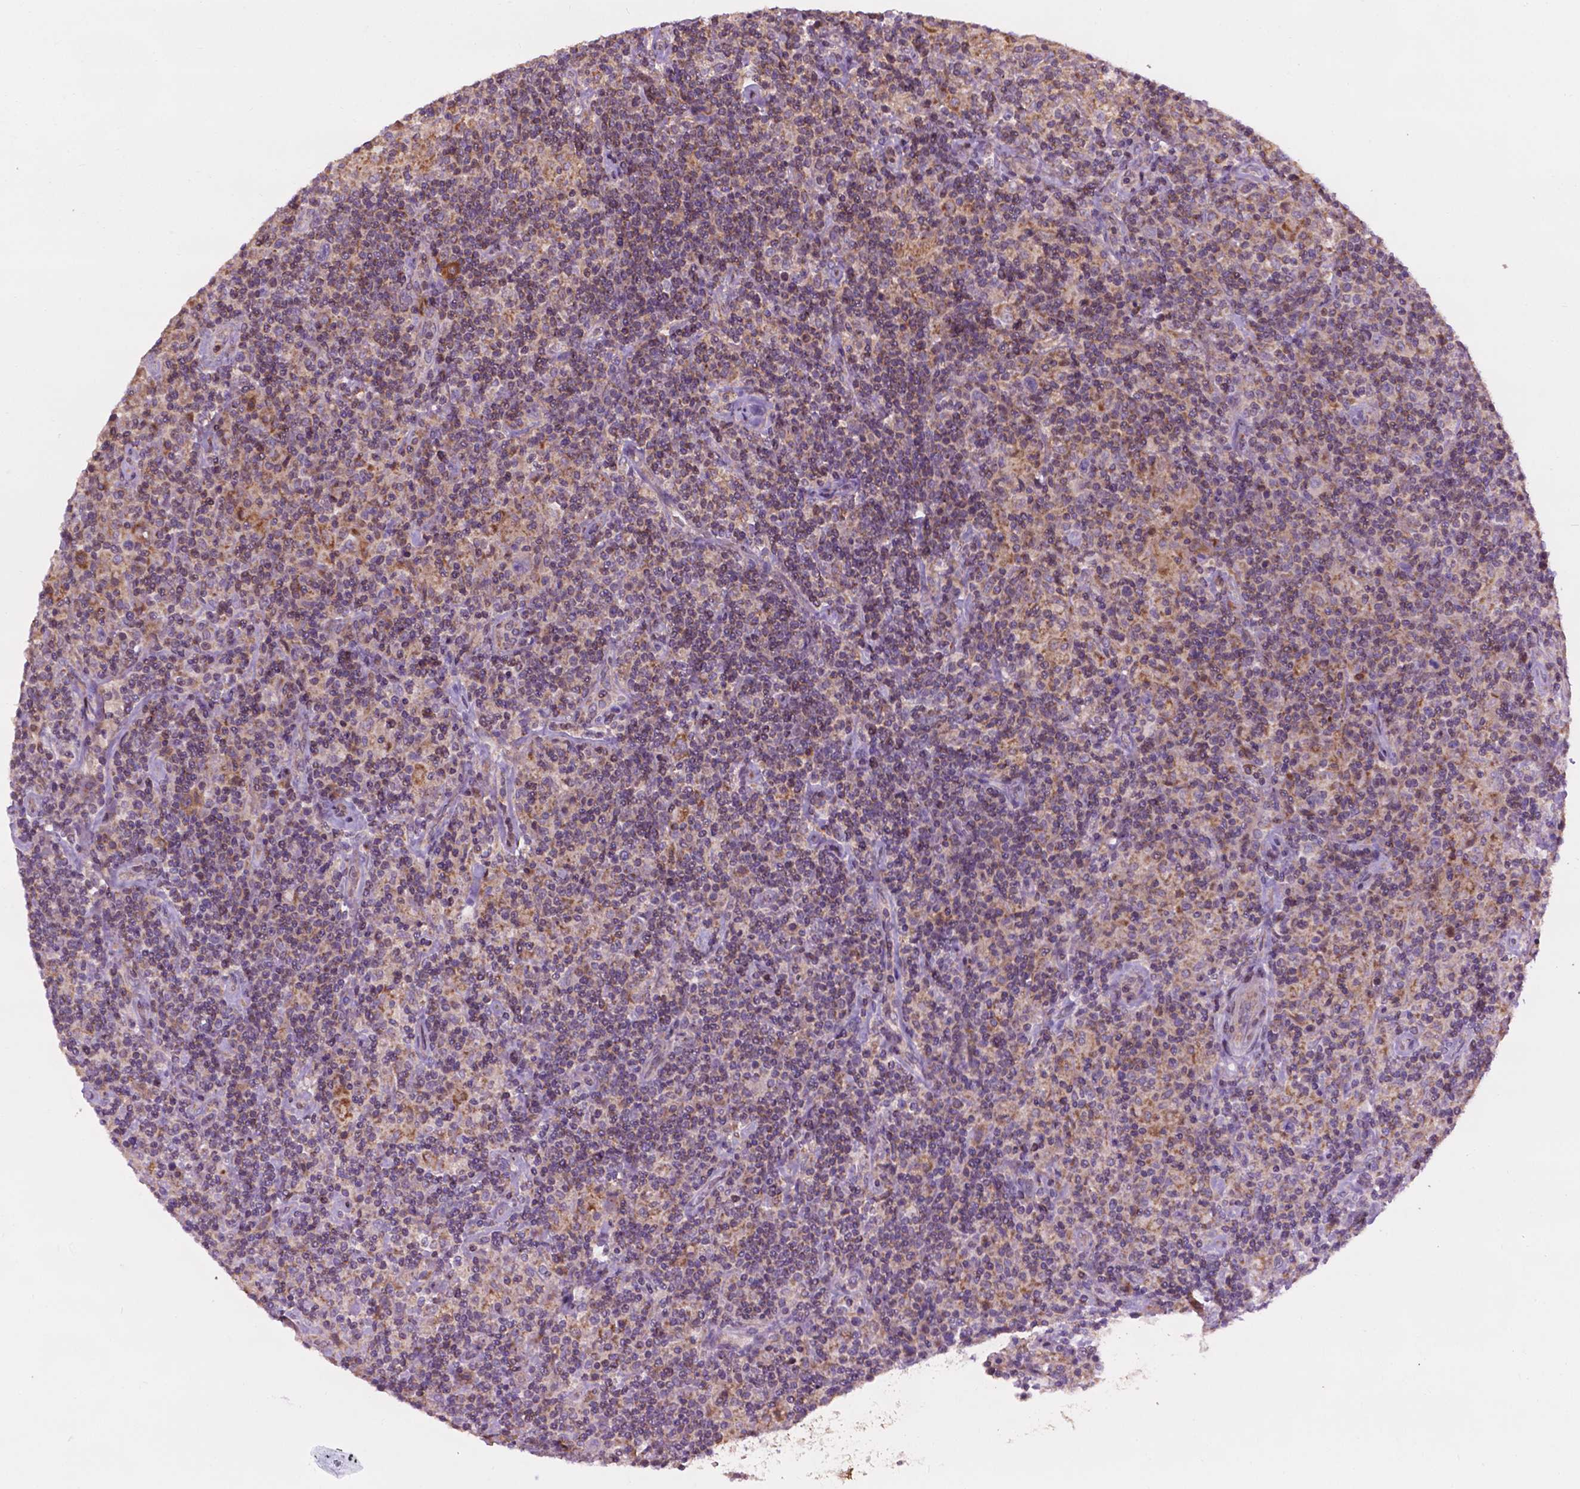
{"staining": {"intensity": "negative", "quantity": "none", "location": "none"}, "tissue": "lymphoma", "cell_type": "Tumor cells", "image_type": "cancer", "snomed": [{"axis": "morphology", "description": "Hodgkin's disease, NOS"}, {"axis": "topography", "description": "Lymph node"}], "caption": "Immunohistochemistry (IHC) of Hodgkin's disease displays no expression in tumor cells.", "gene": "SPNS2", "patient": {"sex": "male", "age": 70}}